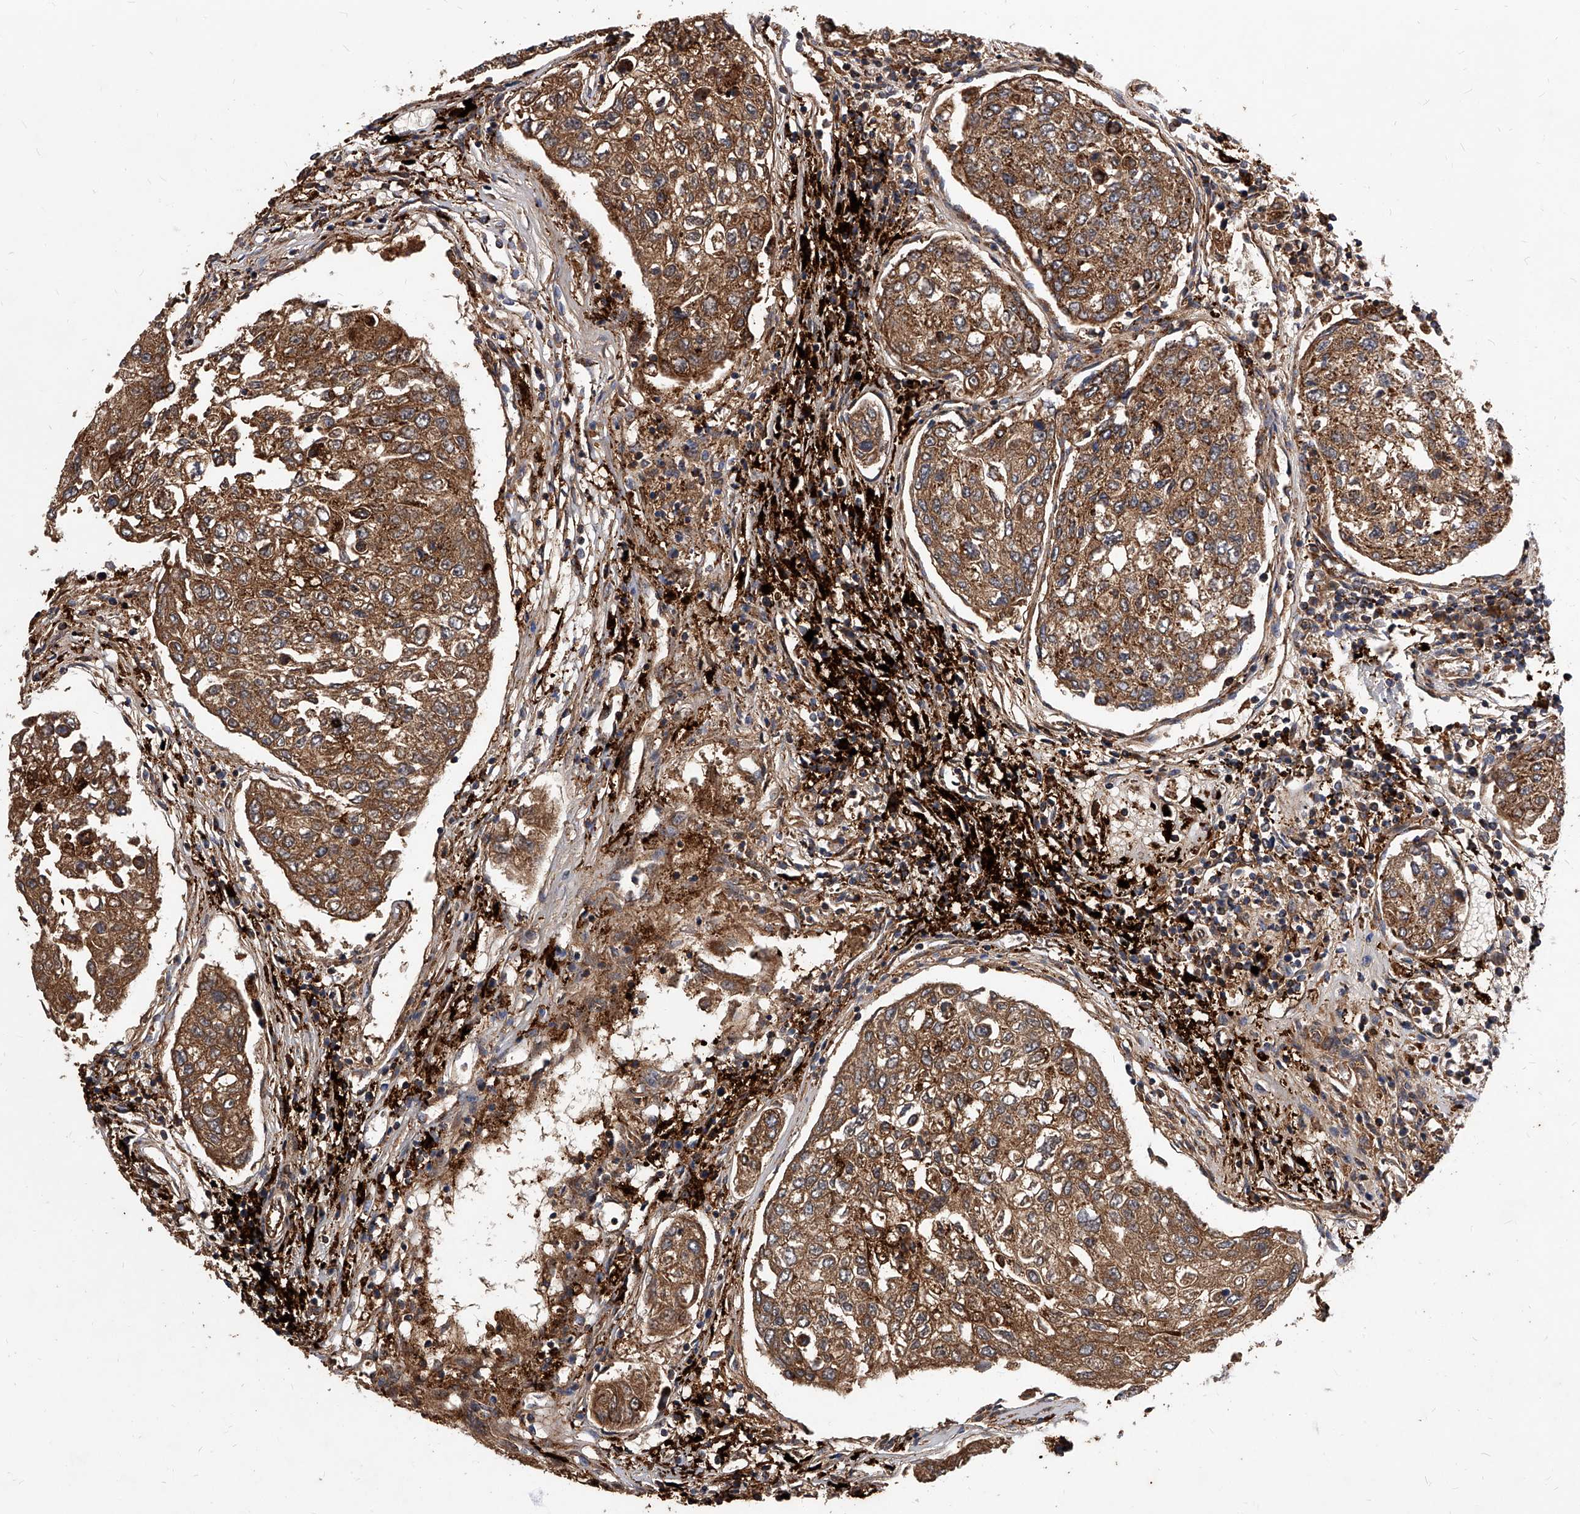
{"staining": {"intensity": "moderate", "quantity": ">75%", "location": "cytoplasmic/membranous"}, "tissue": "urothelial cancer", "cell_type": "Tumor cells", "image_type": "cancer", "snomed": [{"axis": "morphology", "description": "Urothelial carcinoma, High grade"}, {"axis": "topography", "description": "Lymph node"}, {"axis": "topography", "description": "Urinary bladder"}], "caption": "Urothelial carcinoma (high-grade) stained for a protein (brown) reveals moderate cytoplasmic/membranous positive staining in approximately >75% of tumor cells.", "gene": "SOBP", "patient": {"sex": "male", "age": 51}}